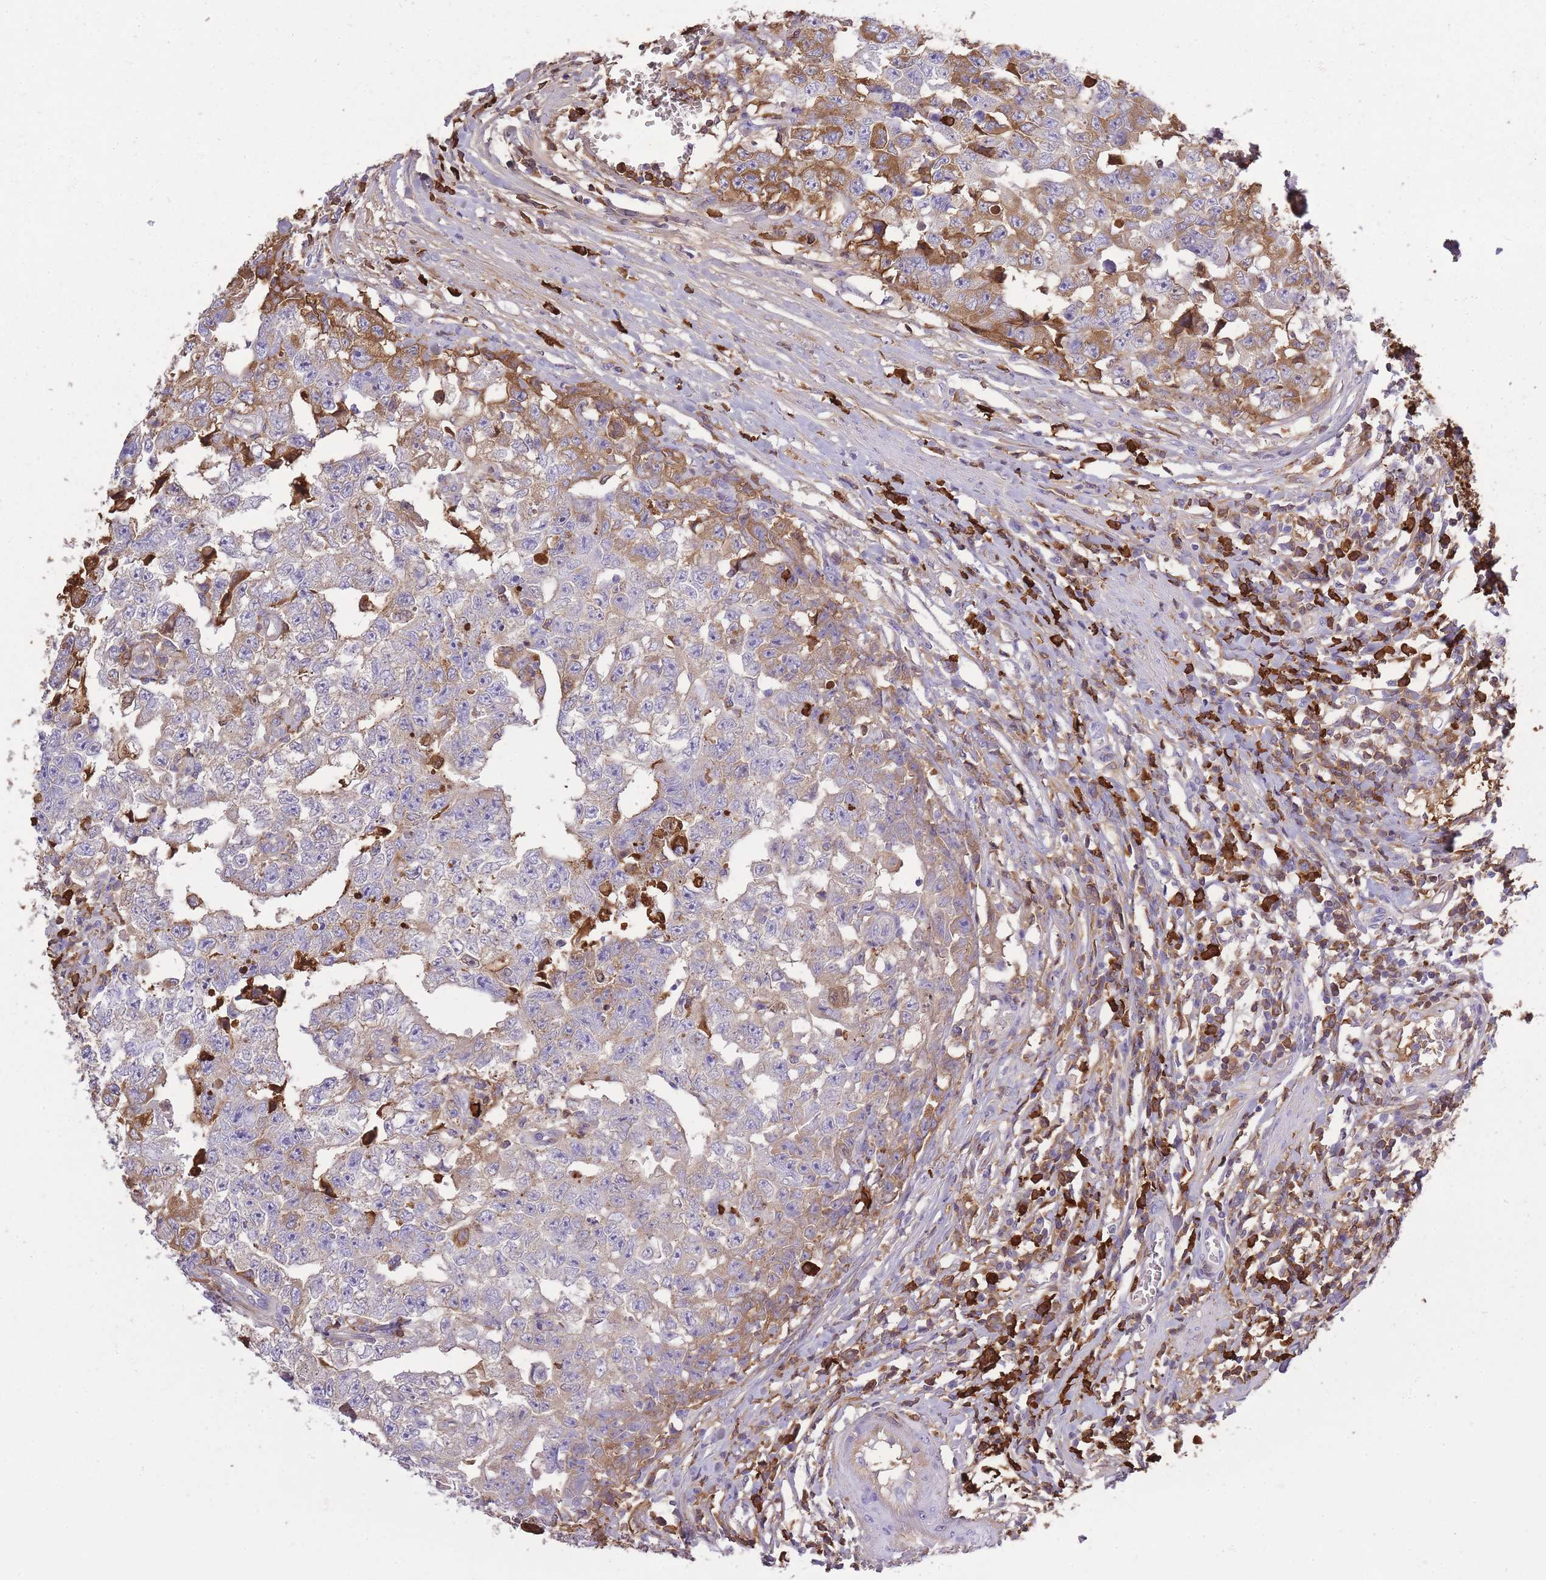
{"staining": {"intensity": "moderate", "quantity": "<25%", "location": "cytoplasmic/membranous"}, "tissue": "testis cancer", "cell_type": "Tumor cells", "image_type": "cancer", "snomed": [{"axis": "morphology", "description": "Carcinoma, Embryonal, NOS"}, {"axis": "topography", "description": "Testis"}], "caption": "IHC (DAB) staining of testis embryonal carcinoma displays moderate cytoplasmic/membranous protein staining in approximately <25% of tumor cells.", "gene": "IGKV1D-42", "patient": {"sex": "male", "age": 25}}